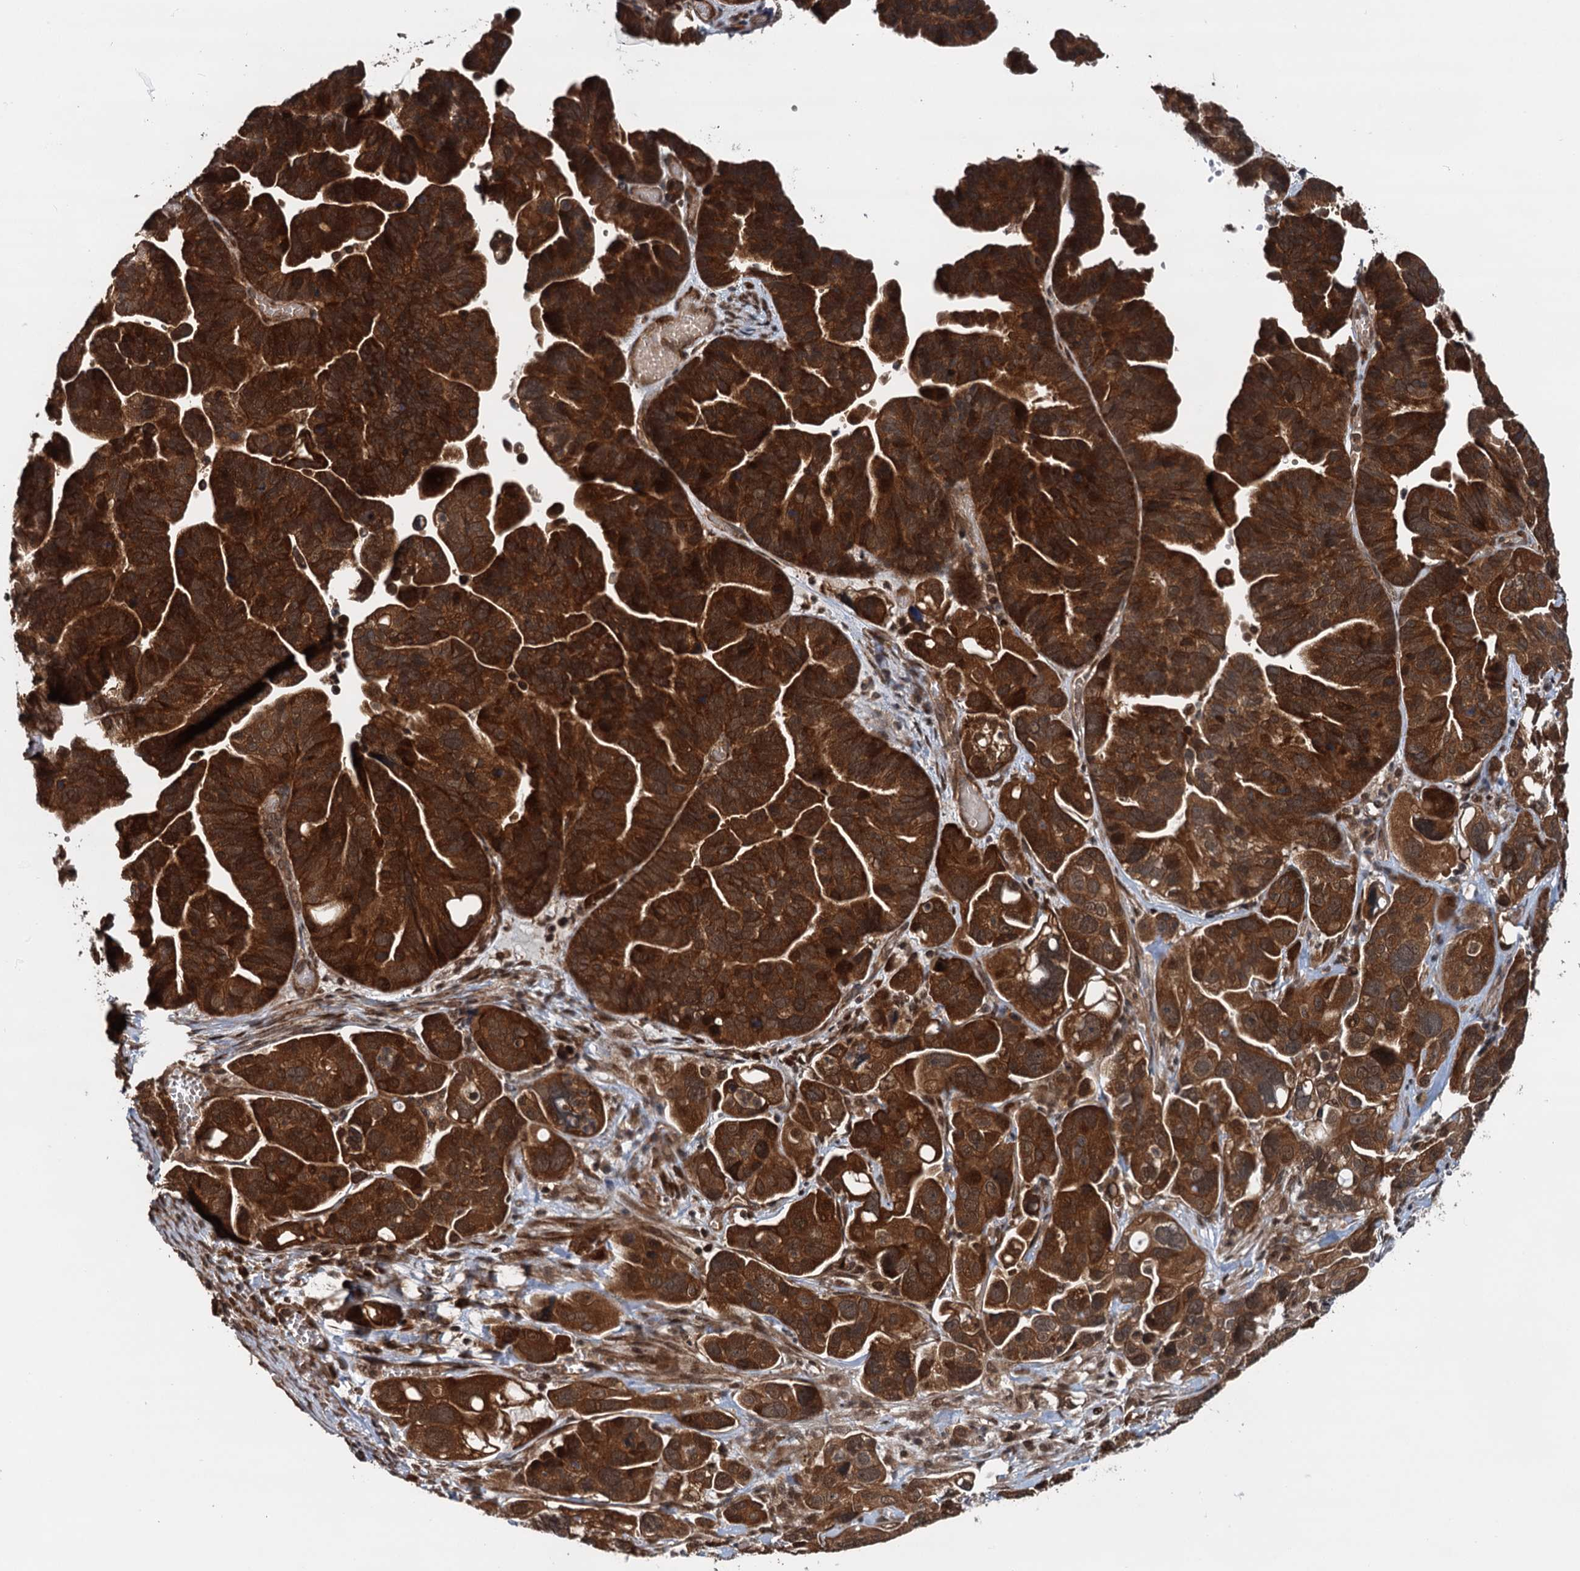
{"staining": {"intensity": "strong", "quantity": ">75%", "location": "cytoplasmic/membranous"}, "tissue": "ovarian cancer", "cell_type": "Tumor cells", "image_type": "cancer", "snomed": [{"axis": "morphology", "description": "Cystadenocarcinoma, serous, NOS"}, {"axis": "topography", "description": "Ovary"}], "caption": "Immunohistochemistry photomicrograph of human ovarian serous cystadenocarcinoma stained for a protein (brown), which reveals high levels of strong cytoplasmic/membranous expression in approximately >75% of tumor cells.", "gene": "STUB1", "patient": {"sex": "female", "age": 56}}